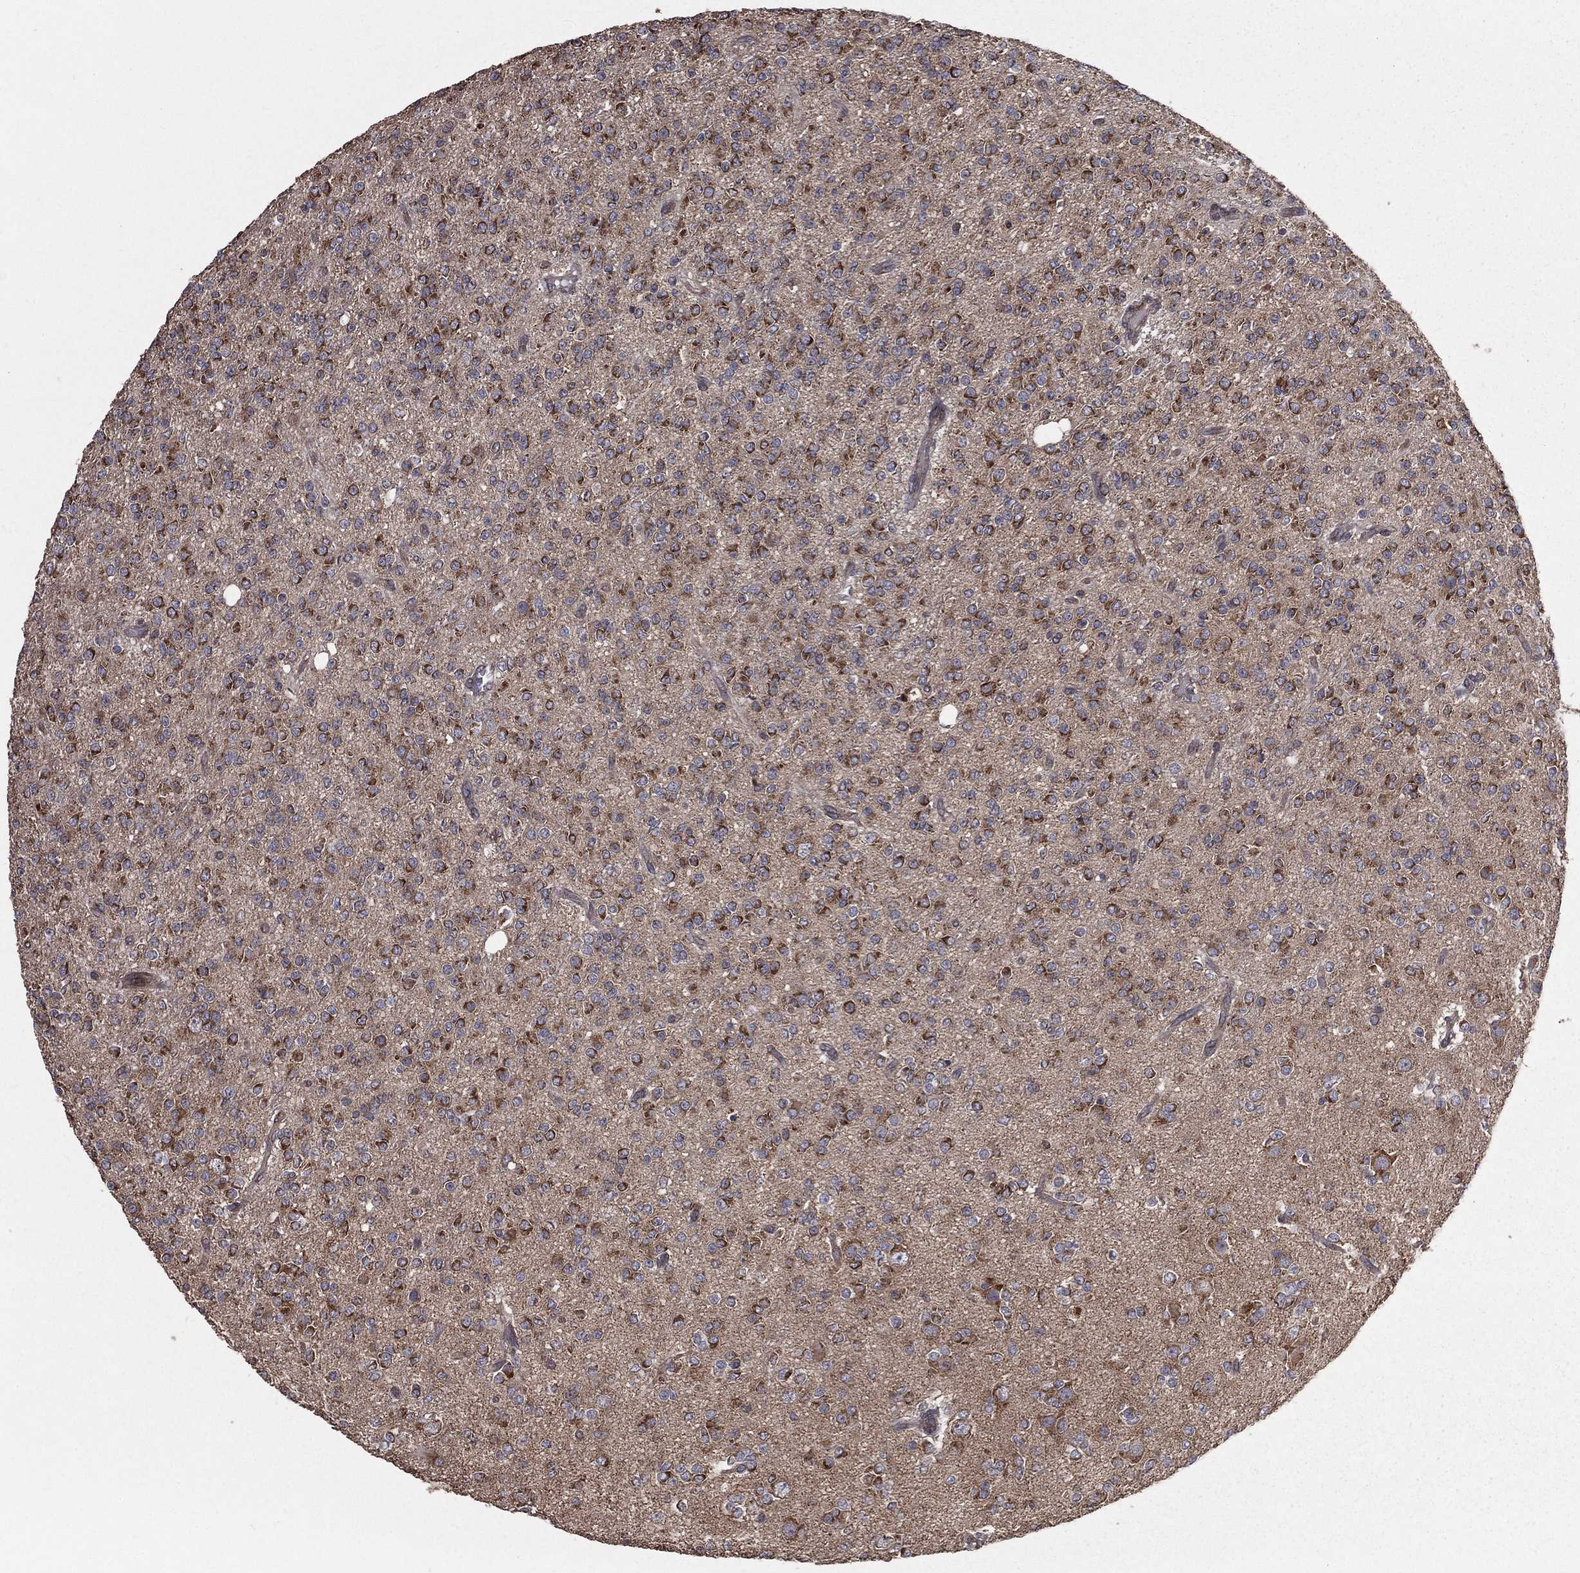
{"staining": {"intensity": "strong", "quantity": ">75%", "location": "cytoplasmic/membranous"}, "tissue": "glioma", "cell_type": "Tumor cells", "image_type": "cancer", "snomed": [{"axis": "morphology", "description": "Glioma, malignant, Low grade"}, {"axis": "topography", "description": "Brain"}], "caption": "A photomicrograph of human malignant glioma (low-grade) stained for a protein reveals strong cytoplasmic/membranous brown staining in tumor cells.", "gene": "OLFML1", "patient": {"sex": "male", "age": 27}}